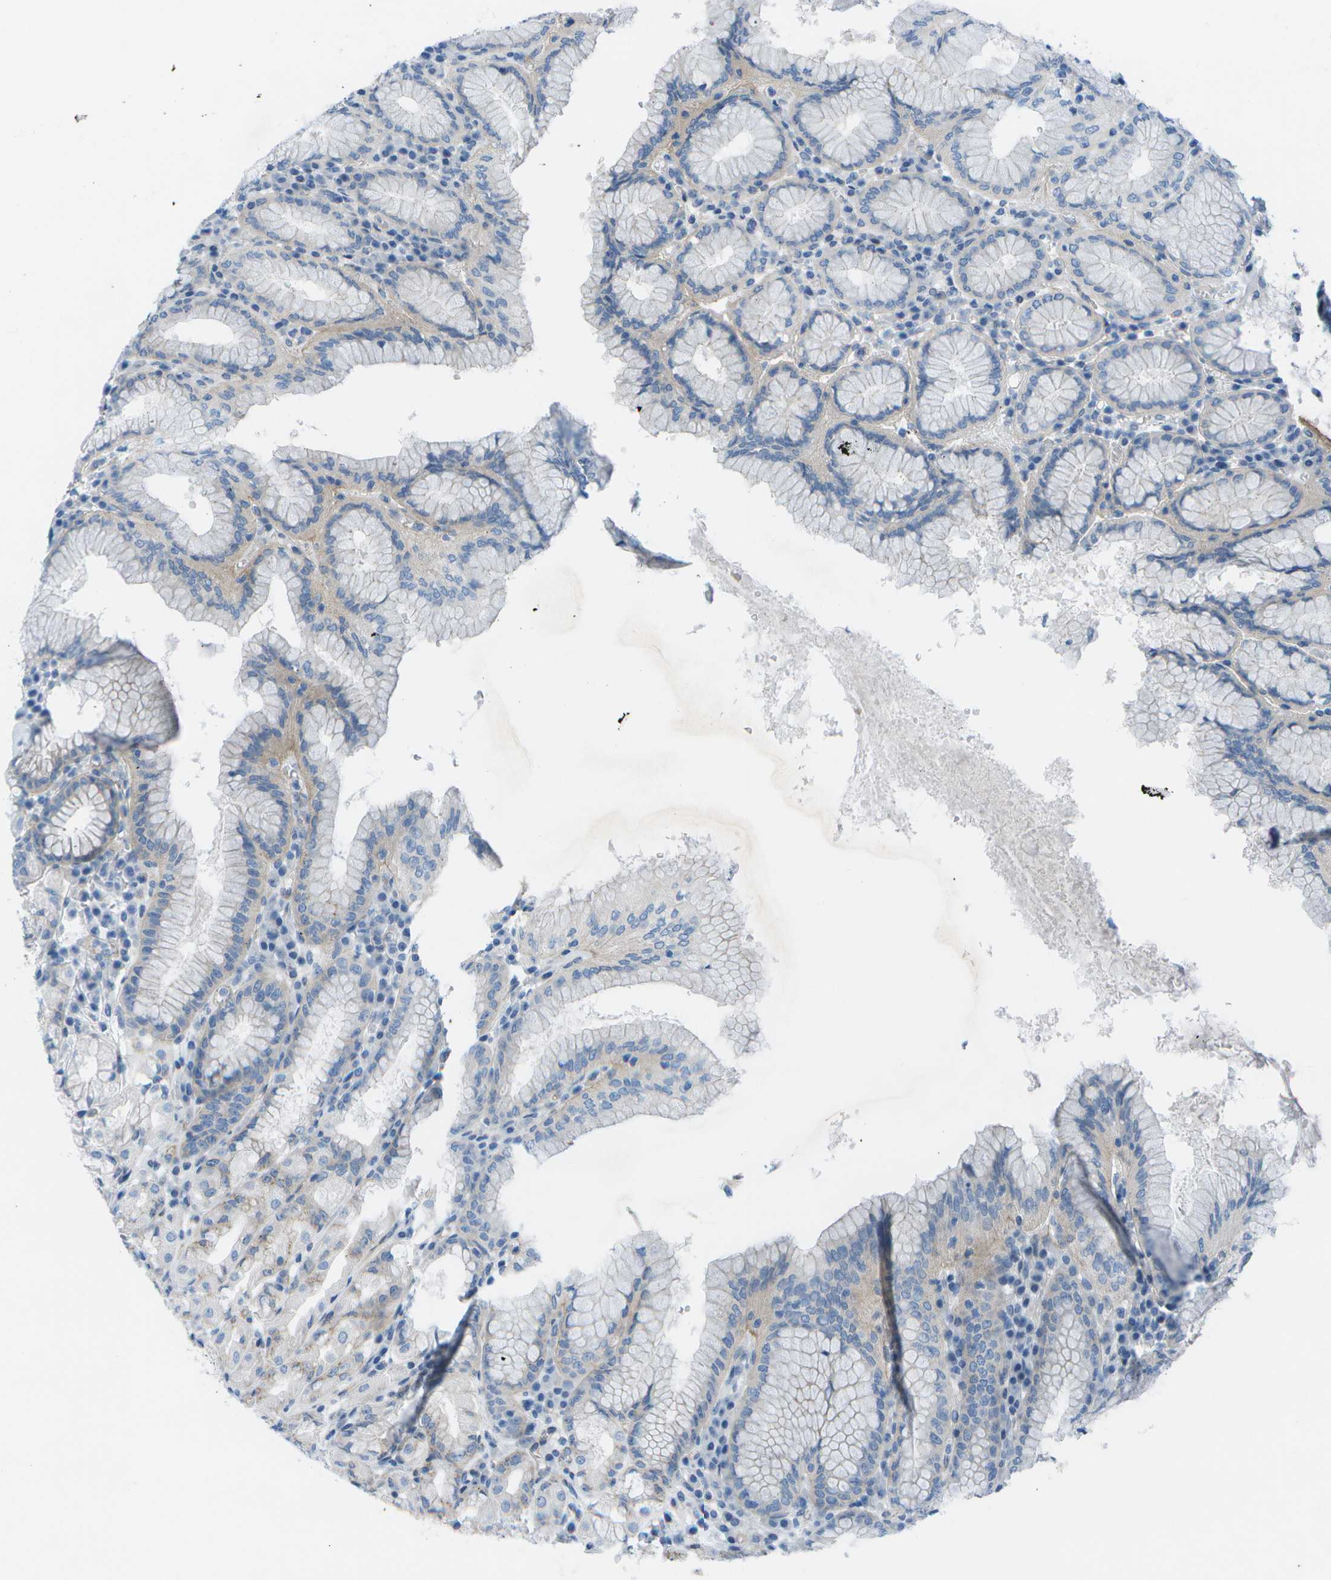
{"staining": {"intensity": "moderate", "quantity": "25%-75%", "location": "cytoplasmic/membranous"}, "tissue": "stomach", "cell_type": "Glandular cells", "image_type": "normal", "snomed": [{"axis": "morphology", "description": "Normal tissue, NOS"}, {"axis": "topography", "description": "Stomach"}, {"axis": "topography", "description": "Stomach, lower"}], "caption": "Immunohistochemical staining of benign human stomach reveals moderate cytoplasmic/membranous protein expression in approximately 25%-75% of glandular cells.", "gene": "SORBS3", "patient": {"sex": "female", "age": 56}}